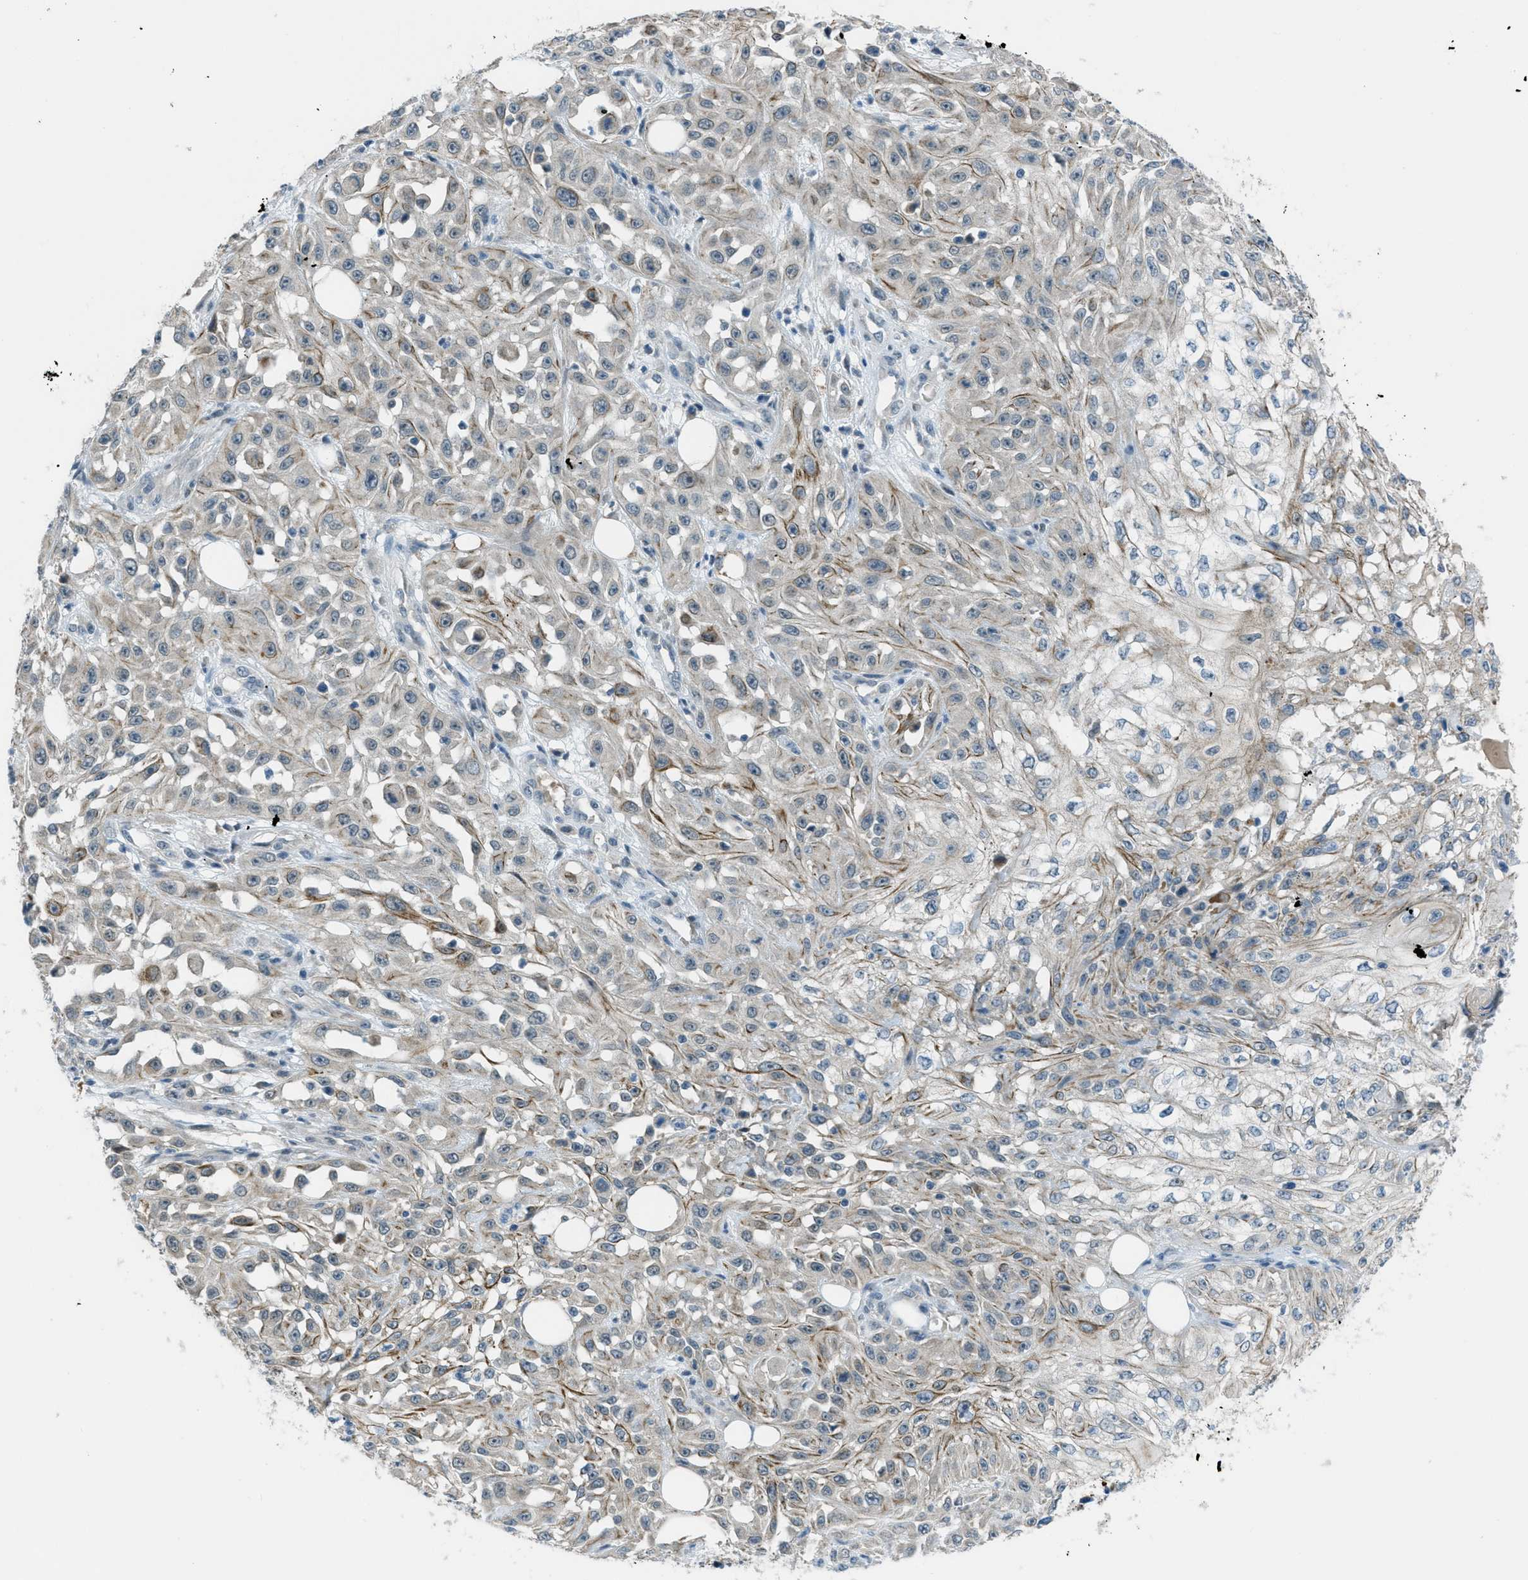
{"staining": {"intensity": "weak", "quantity": "<25%", "location": "cytoplasmic/membranous"}, "tissue": "skin cancer", "cell_type": "Tumor cells", "image_type": "cancer", "snomed": [{"axis": "morphology", "description": "Squamous cell carcinoma, NOS"}, {"axis": "morphology", "description": "Squamous cell carcinoma, metastatic, NOS"}, {"axis": "topography", "description": "Skin"}, {"axis": "topography", "description": "Lymph node"}], "caption": "Tumor cells are negative for protein expression in human skin squamous cell carcinoma.", "gene": "CDON", "patient": {"sex": "male", "age": 75}}